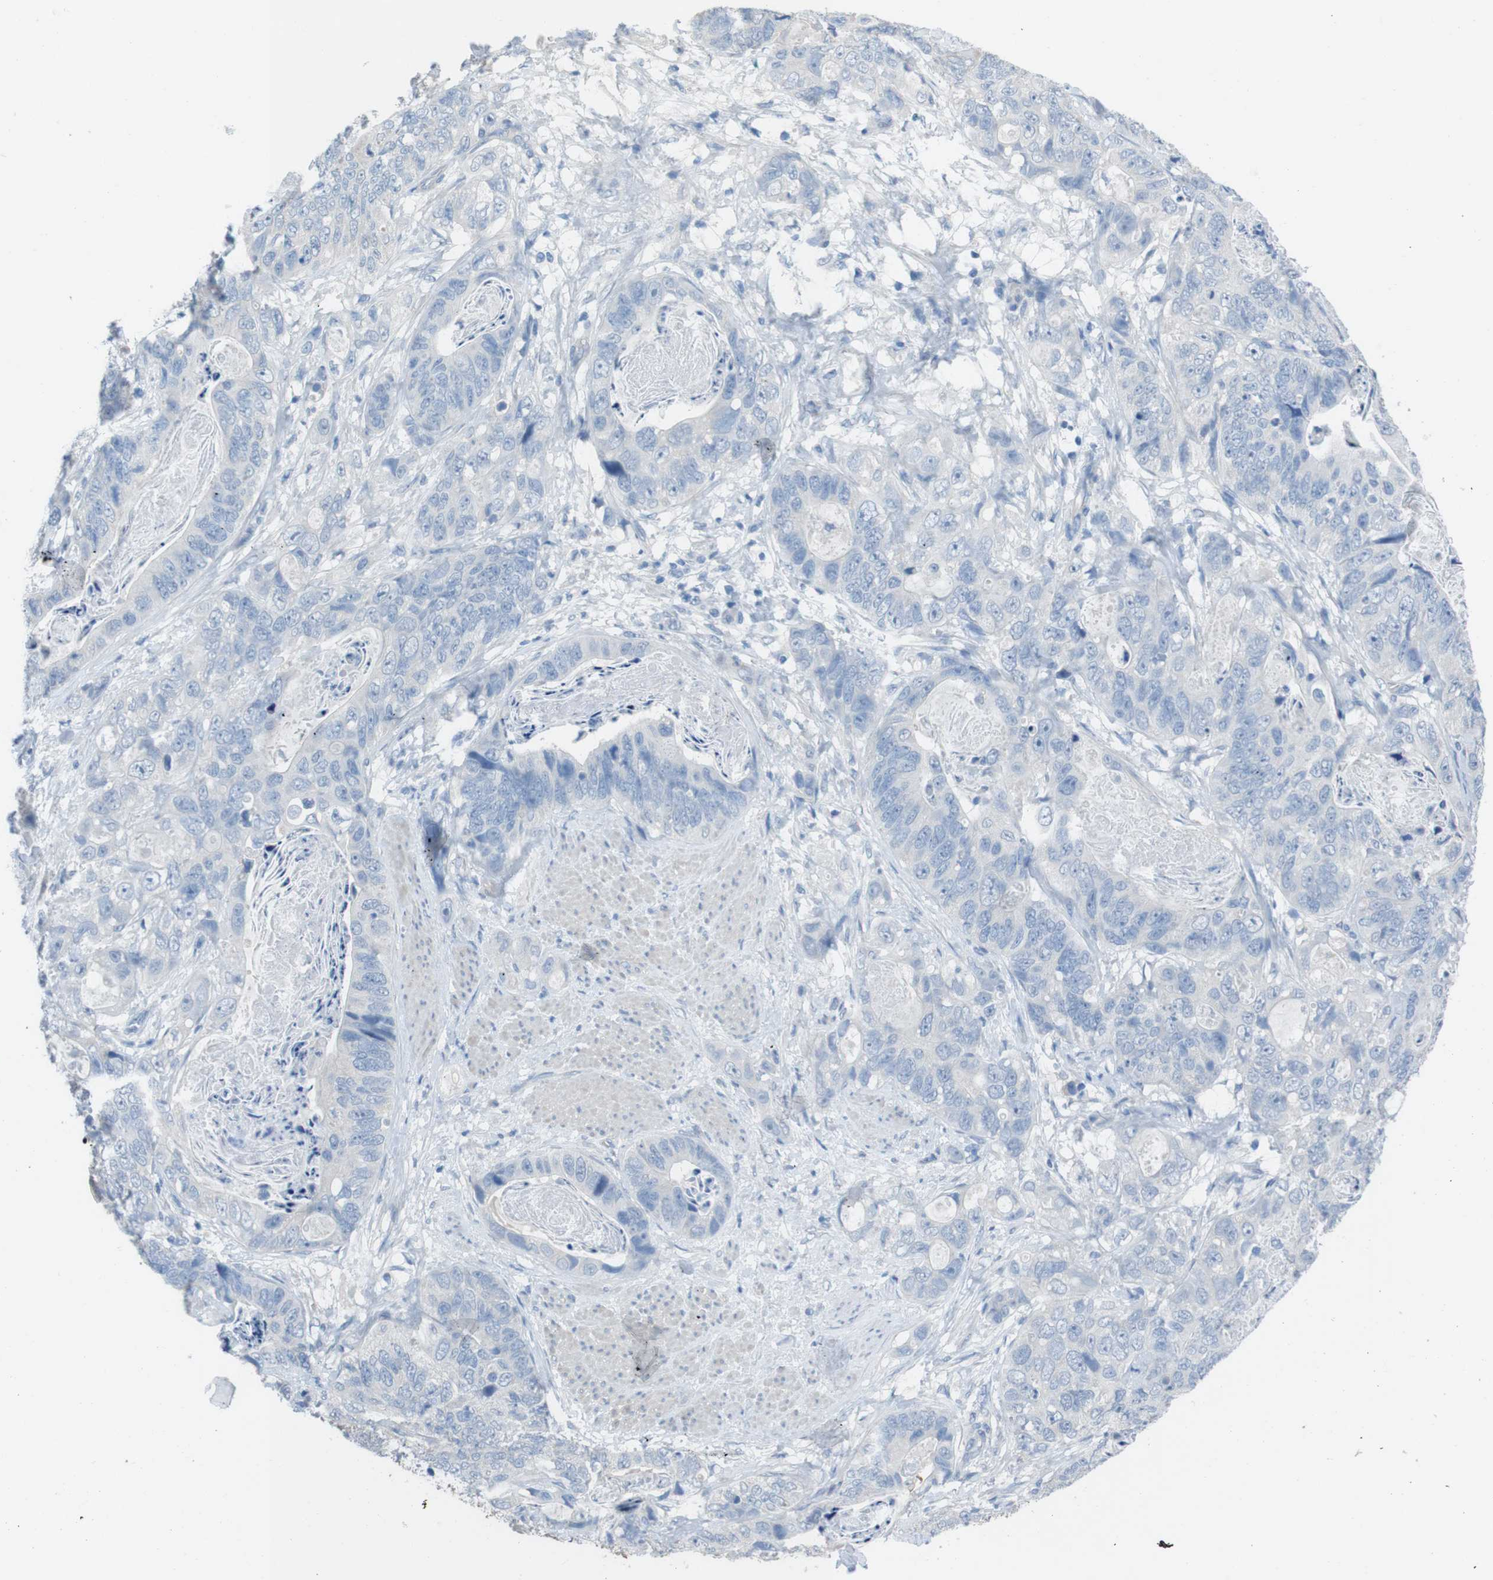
{"staining": {"intensity": "negative", "quantity": "none", "location": "none"}, "tissue": "stomach cancer", "cell_type": "Tumor cells", "image_type": "cancer", "snomed": [{"axis": "morphology", "description": "Adenocarcinoma, NOS"}, {"axis": "topography", "description": "Stomach"}], "caption": "Human stomach cancer stained for a protein using immunohistochemistry displays no expression in tumor cells.", "gene": "CYP2C8", "patient": {"sex": "female", "age": 89}}